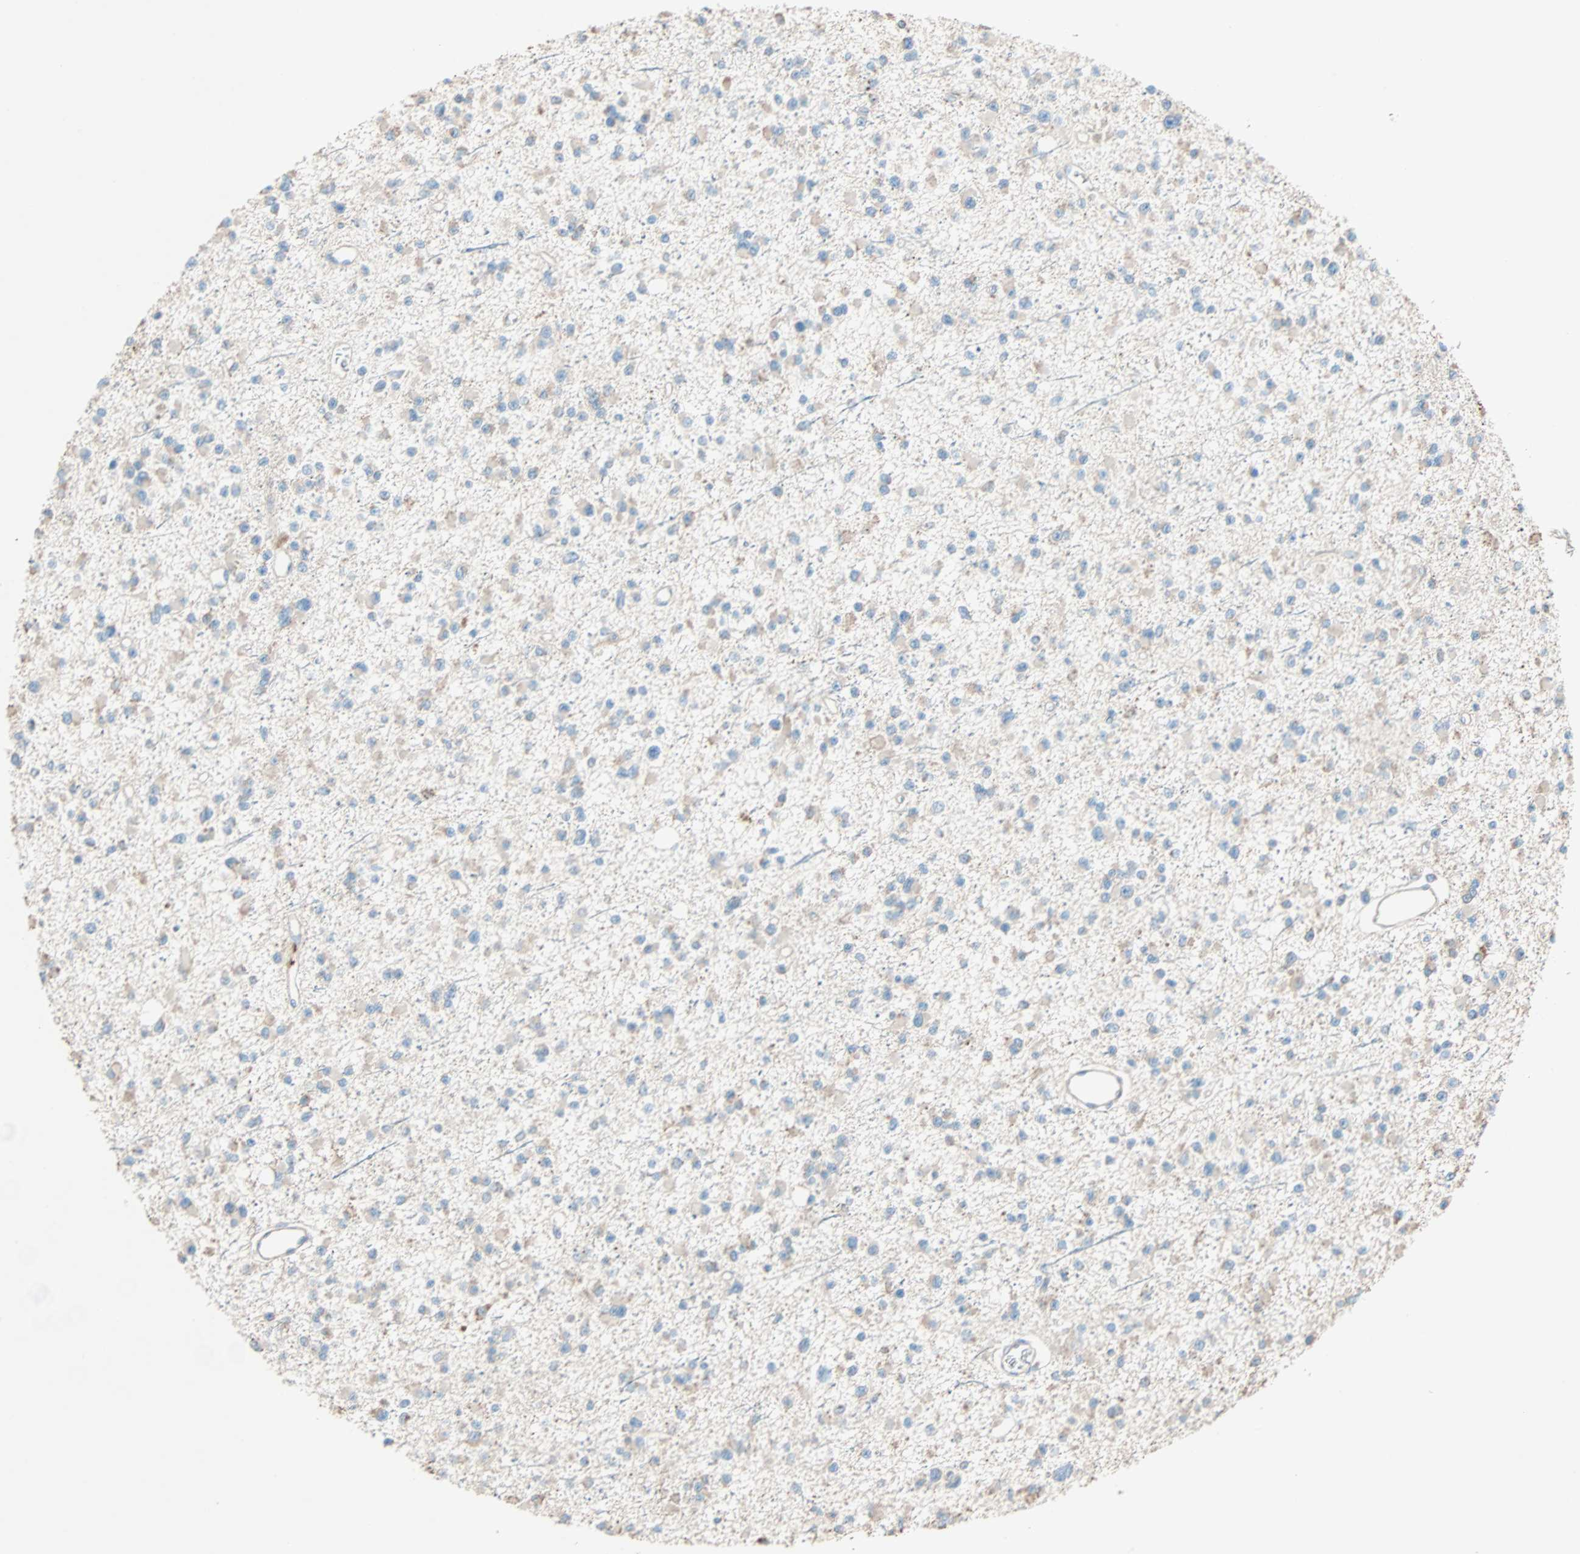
{"staining": {"intensity": "weak", "quantity": ">75%", "location": "cytoplasmic/membranous"}, "tissue": "glioma", "cell_type": "Tumor cells", "image_type": "cancer", "snomed": [{"axis": "morphology", "description": "Glioma, malignant, Low grade"}, {"axis": "topography", "description": "Brain"}], "caption": "An IHC histopathology image of tumor tissue is shown. Protein staining in brown shows weak cytoplasmic/membranous positivity in malignant glioma (low-grade) within tumor cells. (Brightfield microscopy of DAB IHC at high magnification).", "gene": "LY6G6F", "patient": {"sex": "female", "age": 22}}